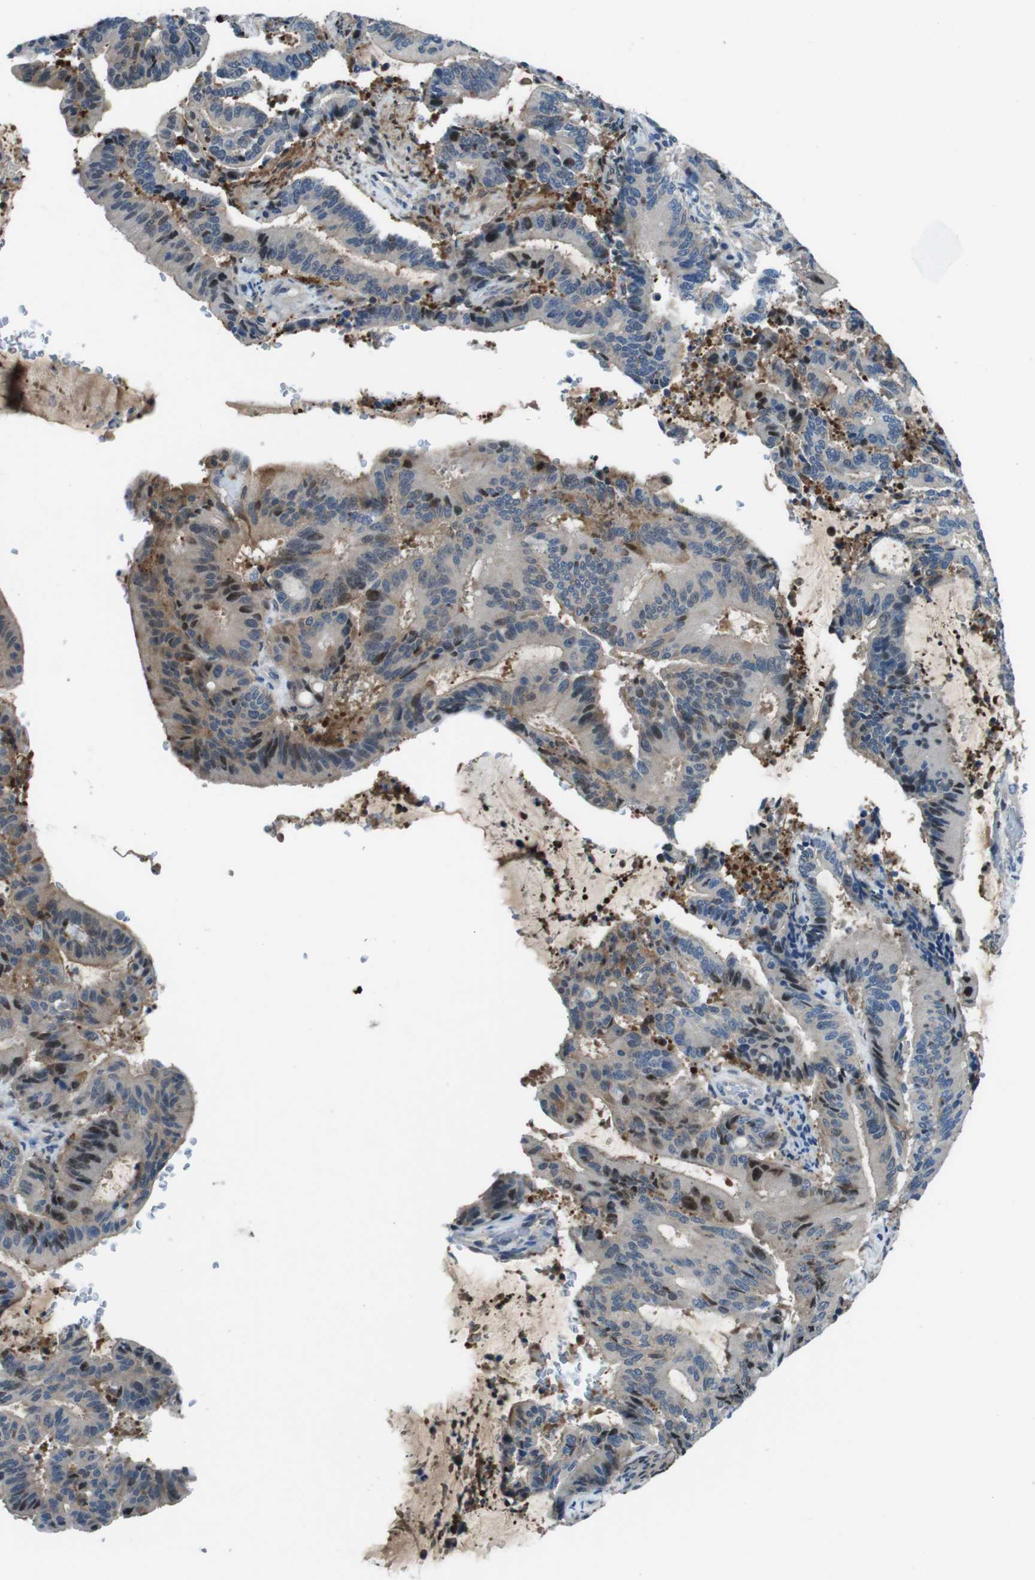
{"staining": {"intensity": "moderate", "quantity": "<25%", "location": "cytoplasmic/membranous,nuclear"}, "tissue": "liver cancer", "cell_type": "Tumor cells", "image_type": "cancer", "snomed": [{"axis": "morphology", "description": "Cholangiocarcinoma"}, {"axis": "topography", "description": "Liver"}], "caption": "A high-resolution histopathology image shows IHC staining of cholangiocarcinoma (liver), which shows moderate cytoplasmic/membranous and nuclear positivity in approximately <25% of tumor cells. (DAB IHC with brightfield microscopy, high magnification).", "gene": "NANOS2", "patient": {"sex": "female", "age": 73}}